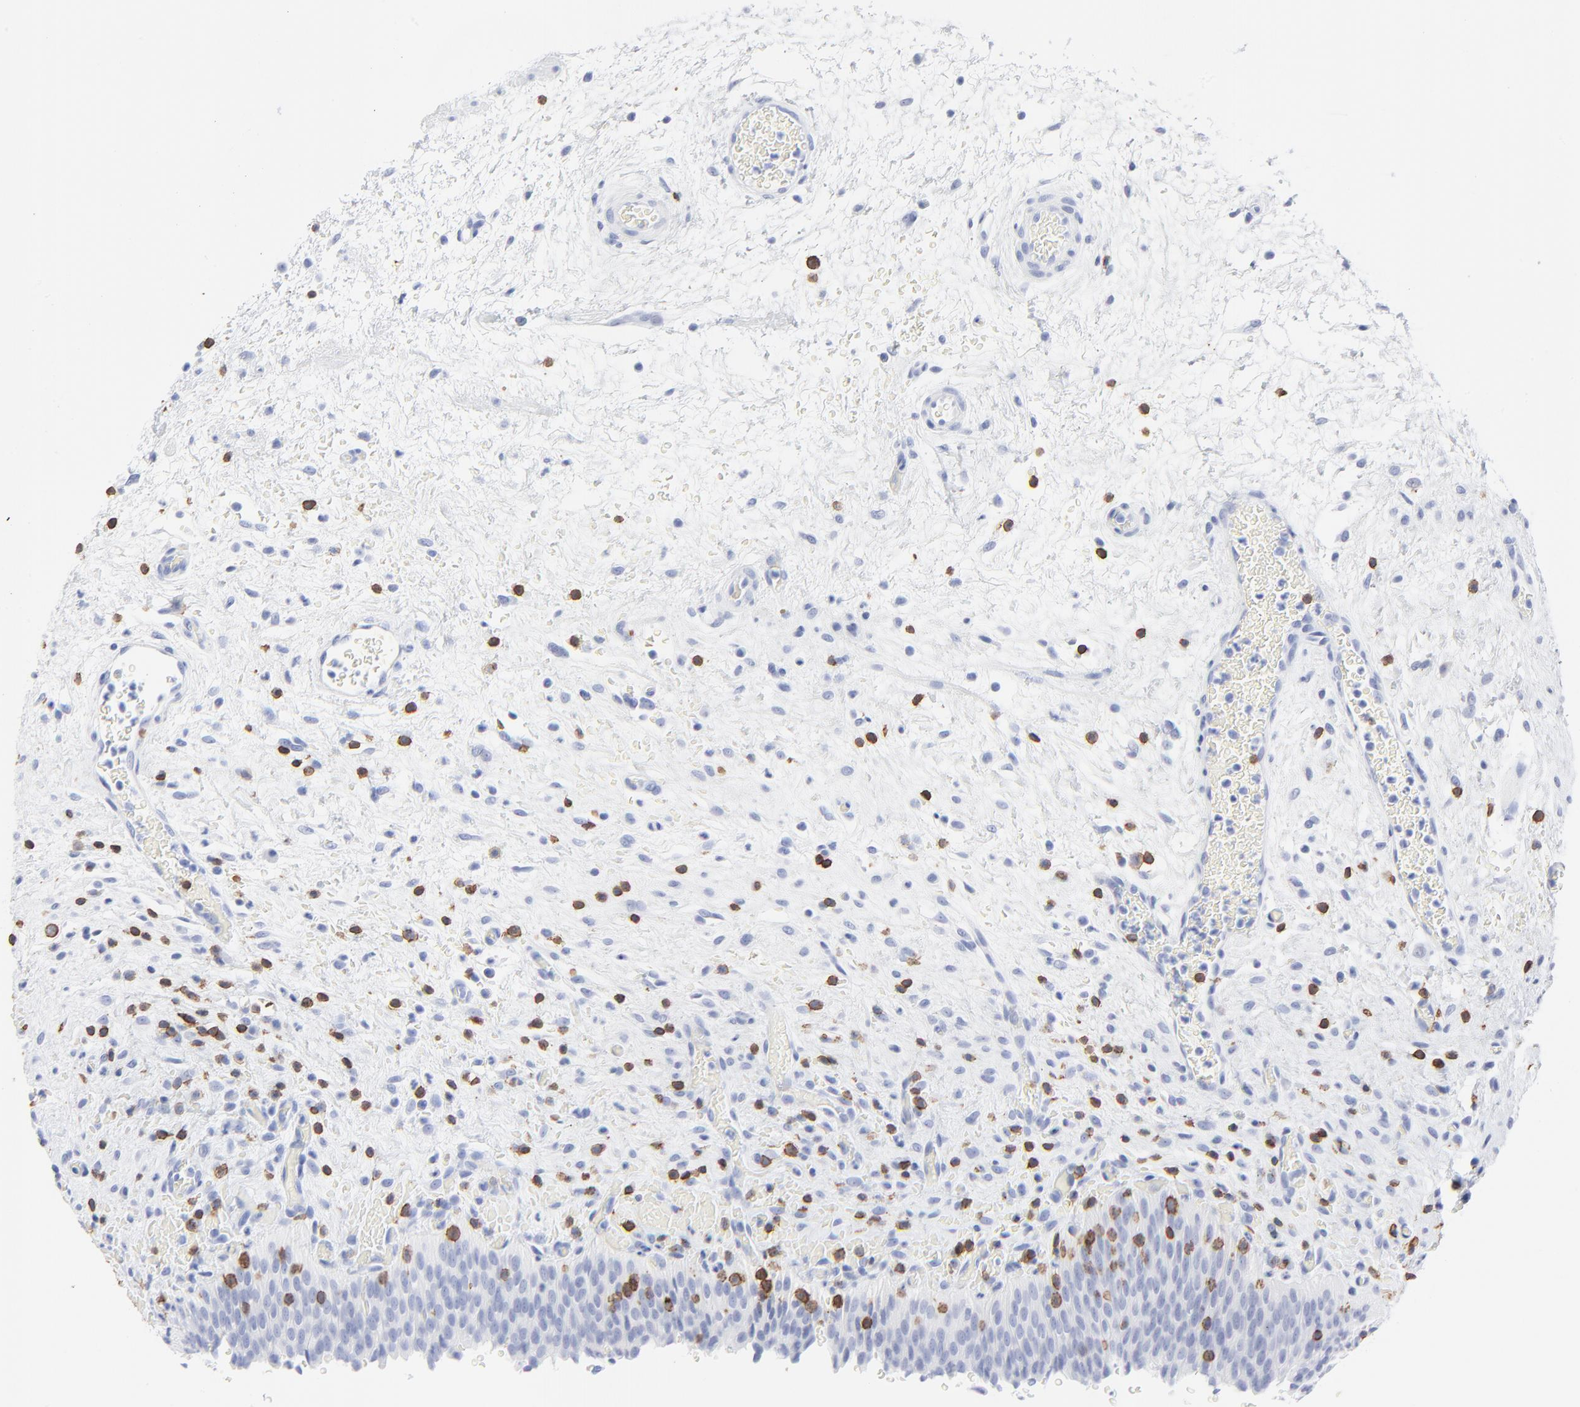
{"staining": {"intensity": "negative", "quantity": "none", "location": "none"}, "tissue": "urinary bladder", "cell_type": "Urothelial cells", "image_type": "normal", "snomed": [{"axis": "morphology", "description": "Normal tissue, NOS"}, {"axis": "topography", "description": "Urinary bladder"}], "caption": "This histopathology image is of unremarkable urinary bladder stained with immunohistochemistry (IHC) to label a protein in brown with the nuclei are counter-stained blue. There is no expression in urothelial cells. (Brightfield microscopy of DAB immunohistochemistry (IHC) at high magnification).", "gene": "LCK", "patient": {"sex": "male", "age": 51}}